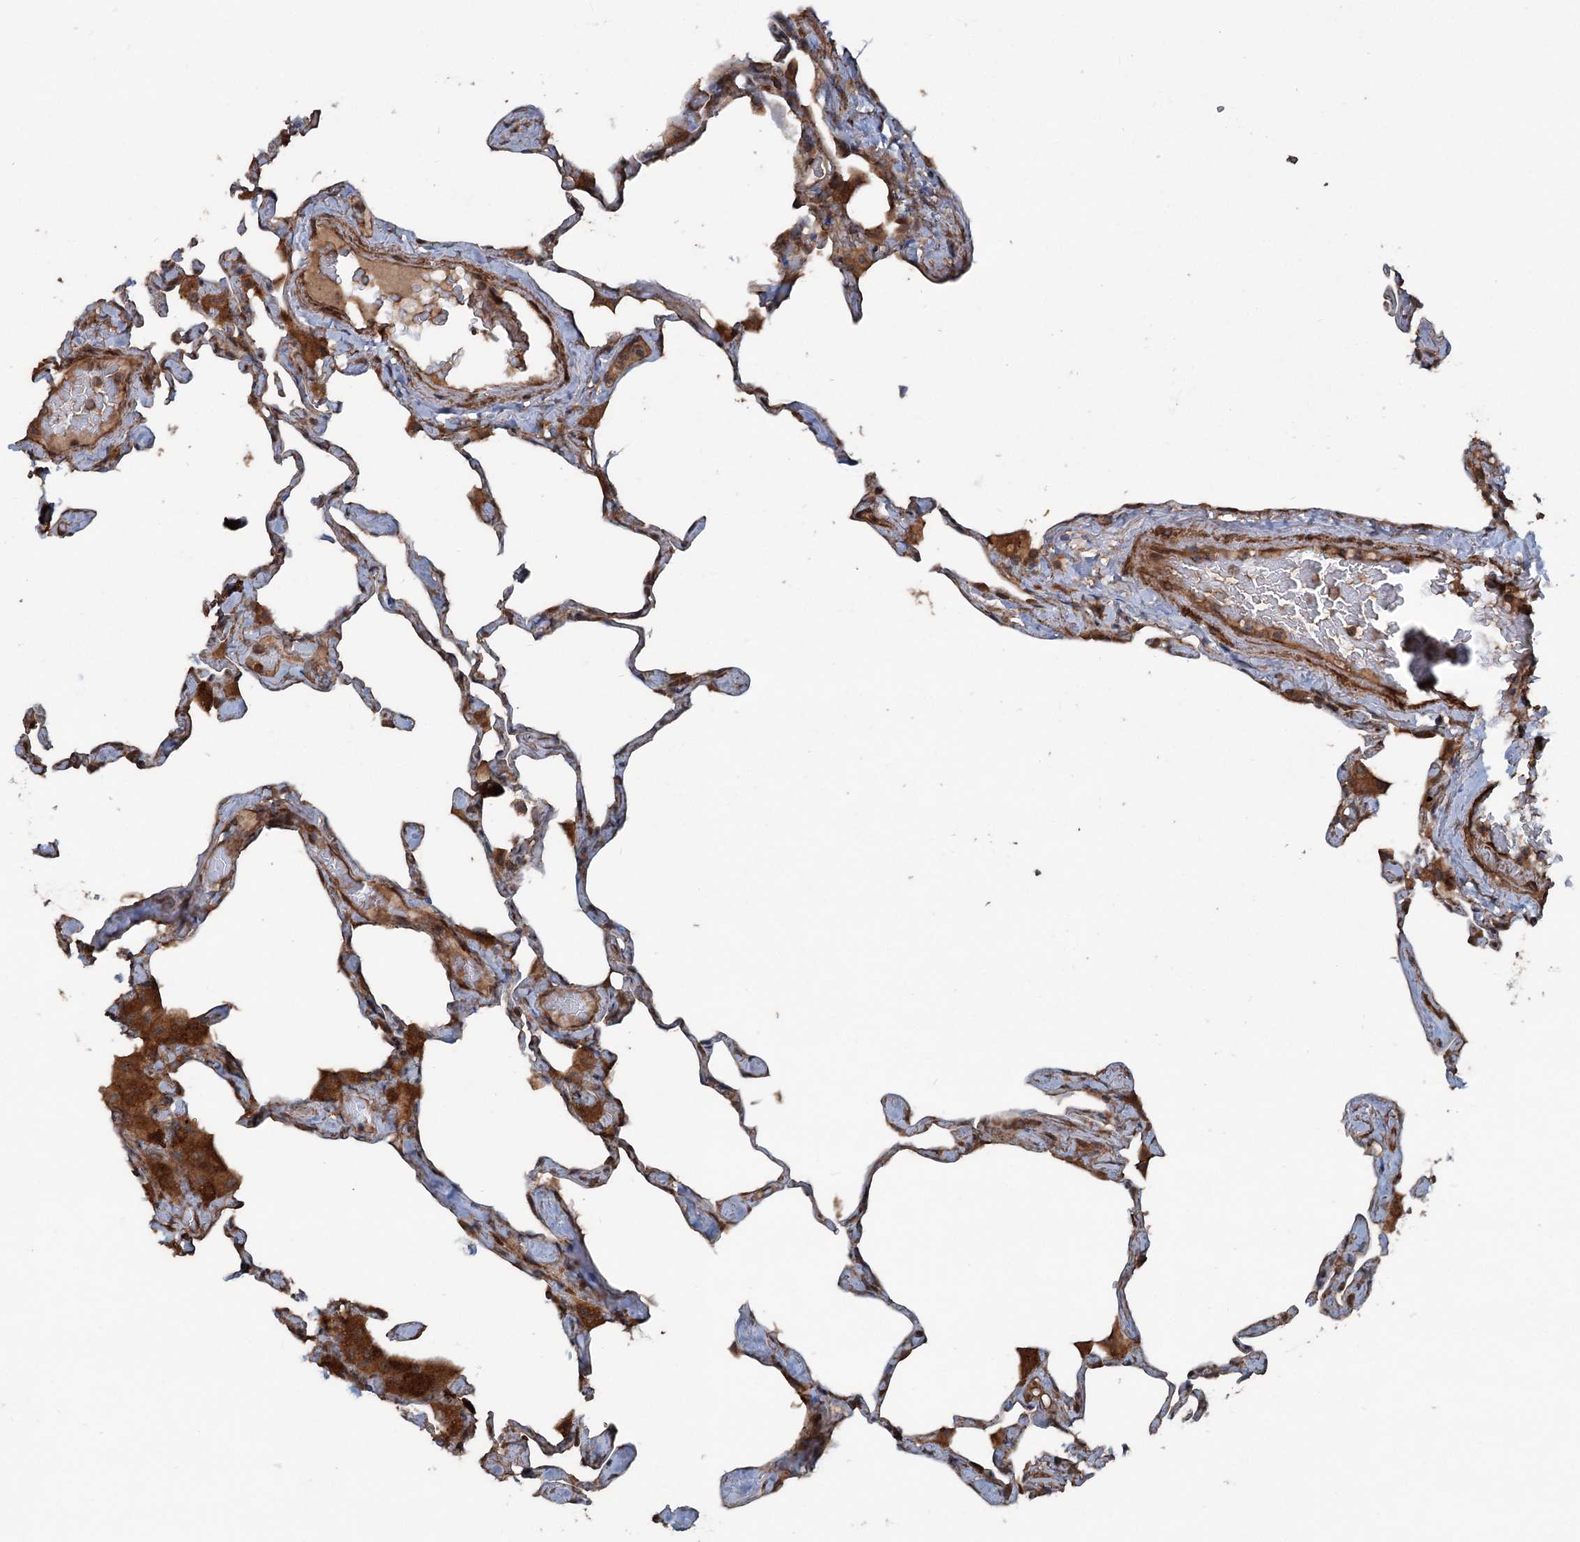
{"staining": {"intensity": "moderate", "quantity": "25%-75%", "location": "cytoplasmic/membranous"}, "tissue": "lung", "cell_type": "Alveolar cells", "image_type": "normal", "snomed": [{"axis": "morphology", "description": "Normal tissue, NOS"}, {"axis": "topography", "description": "Lung"}], "caption": "Protein staining demonstrates moderate cytoplasmic/membranous staining in approximately 25%-75% of alveolar cells in benign lung.", "gene": "RNF214", "patient": {"sex": "male", "age": 65}}